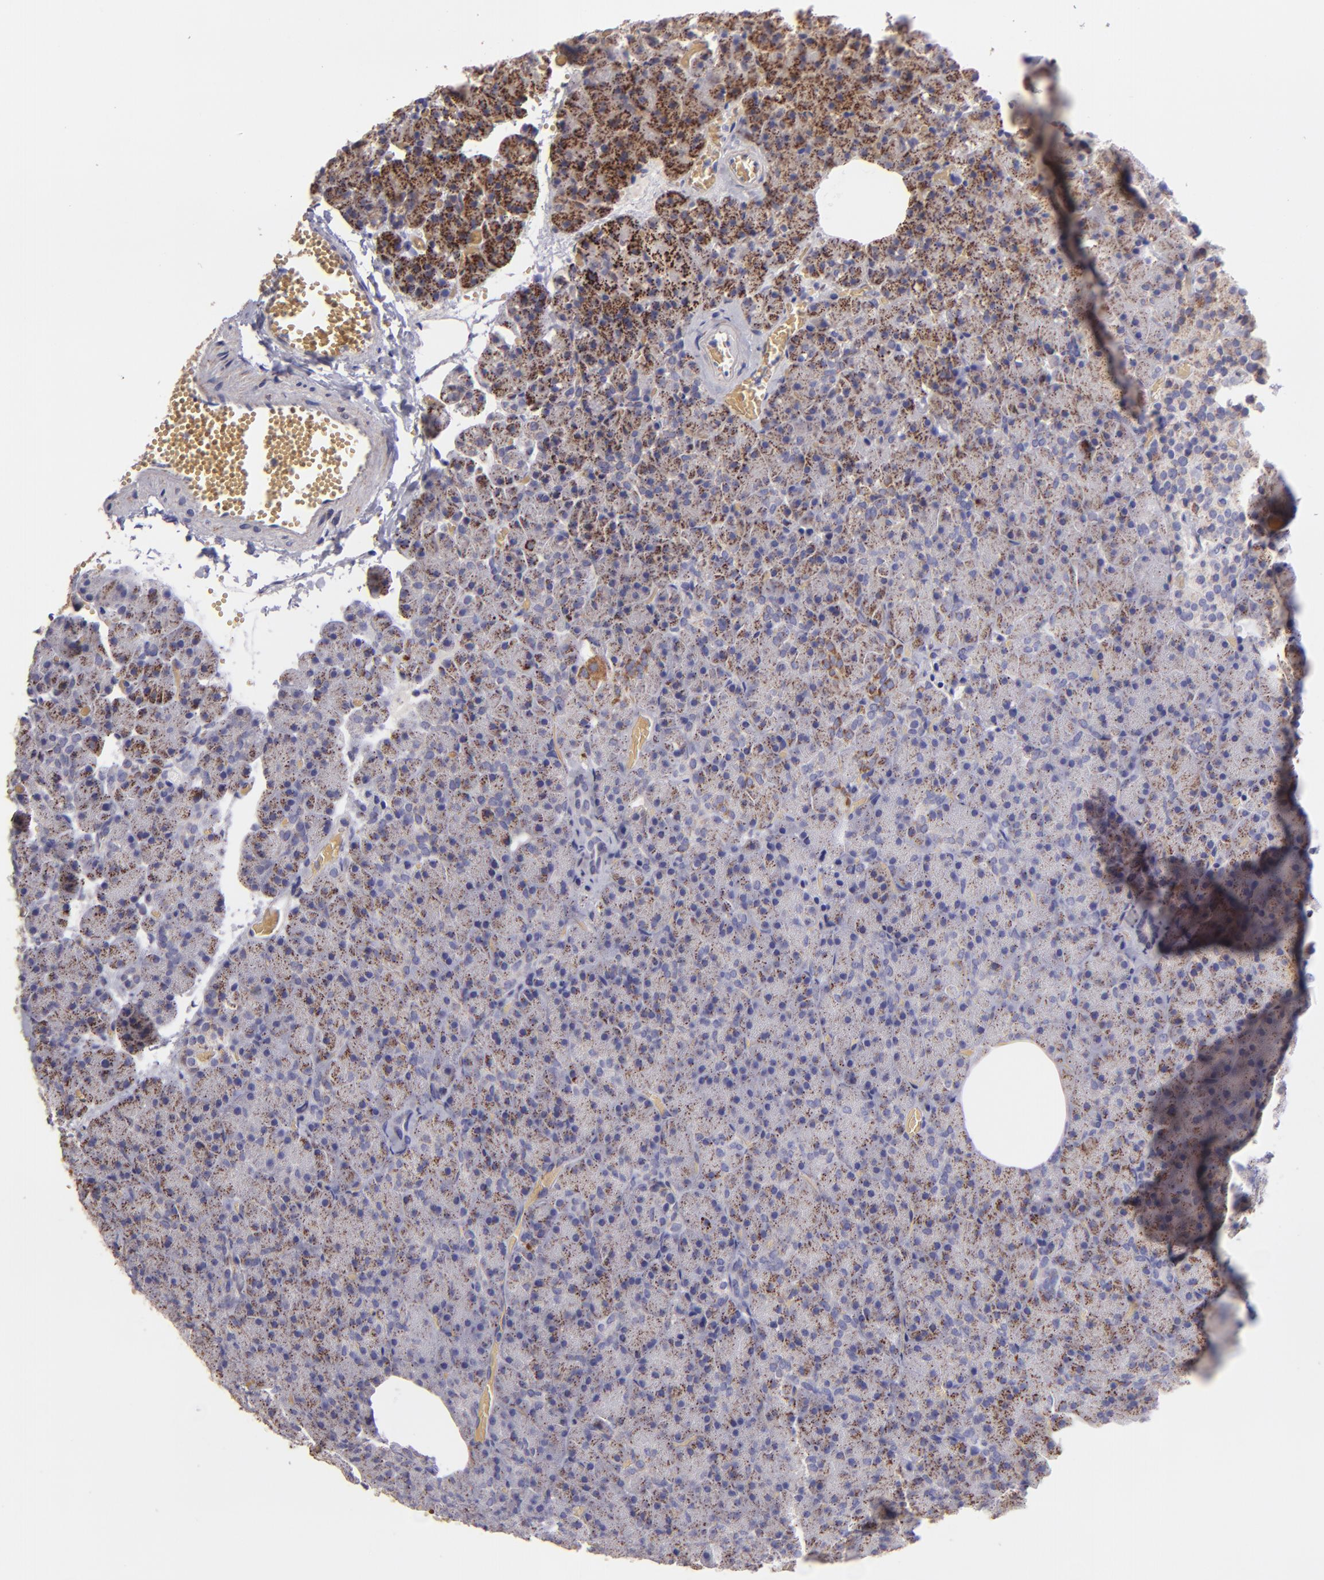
{"staining": {"intensity": "moderate", "quantity": ">75%", "location": "cytoplasmic/membranous"}, "tissue": "carcinoid", "cell_type": "Tumor cells", "image_type": "cancer", "snomed": [{"axis": "morphology", "description": "Normal tissue, NOS"}, {"axis": "morphology", "description": "Carcinoid, malignant, NOS"}, {"axis": "topography", "description": "Pancreas"}], "caption": "A brown stain labels moderate cytoplasmic/membranous positivity of a protein in carcinoid tumor cells. (DAB IHC, brown staining for protein, blue staining for nuclei).", "gene": "HSPD1", "patient": {"sex": "female", "age": 35}}